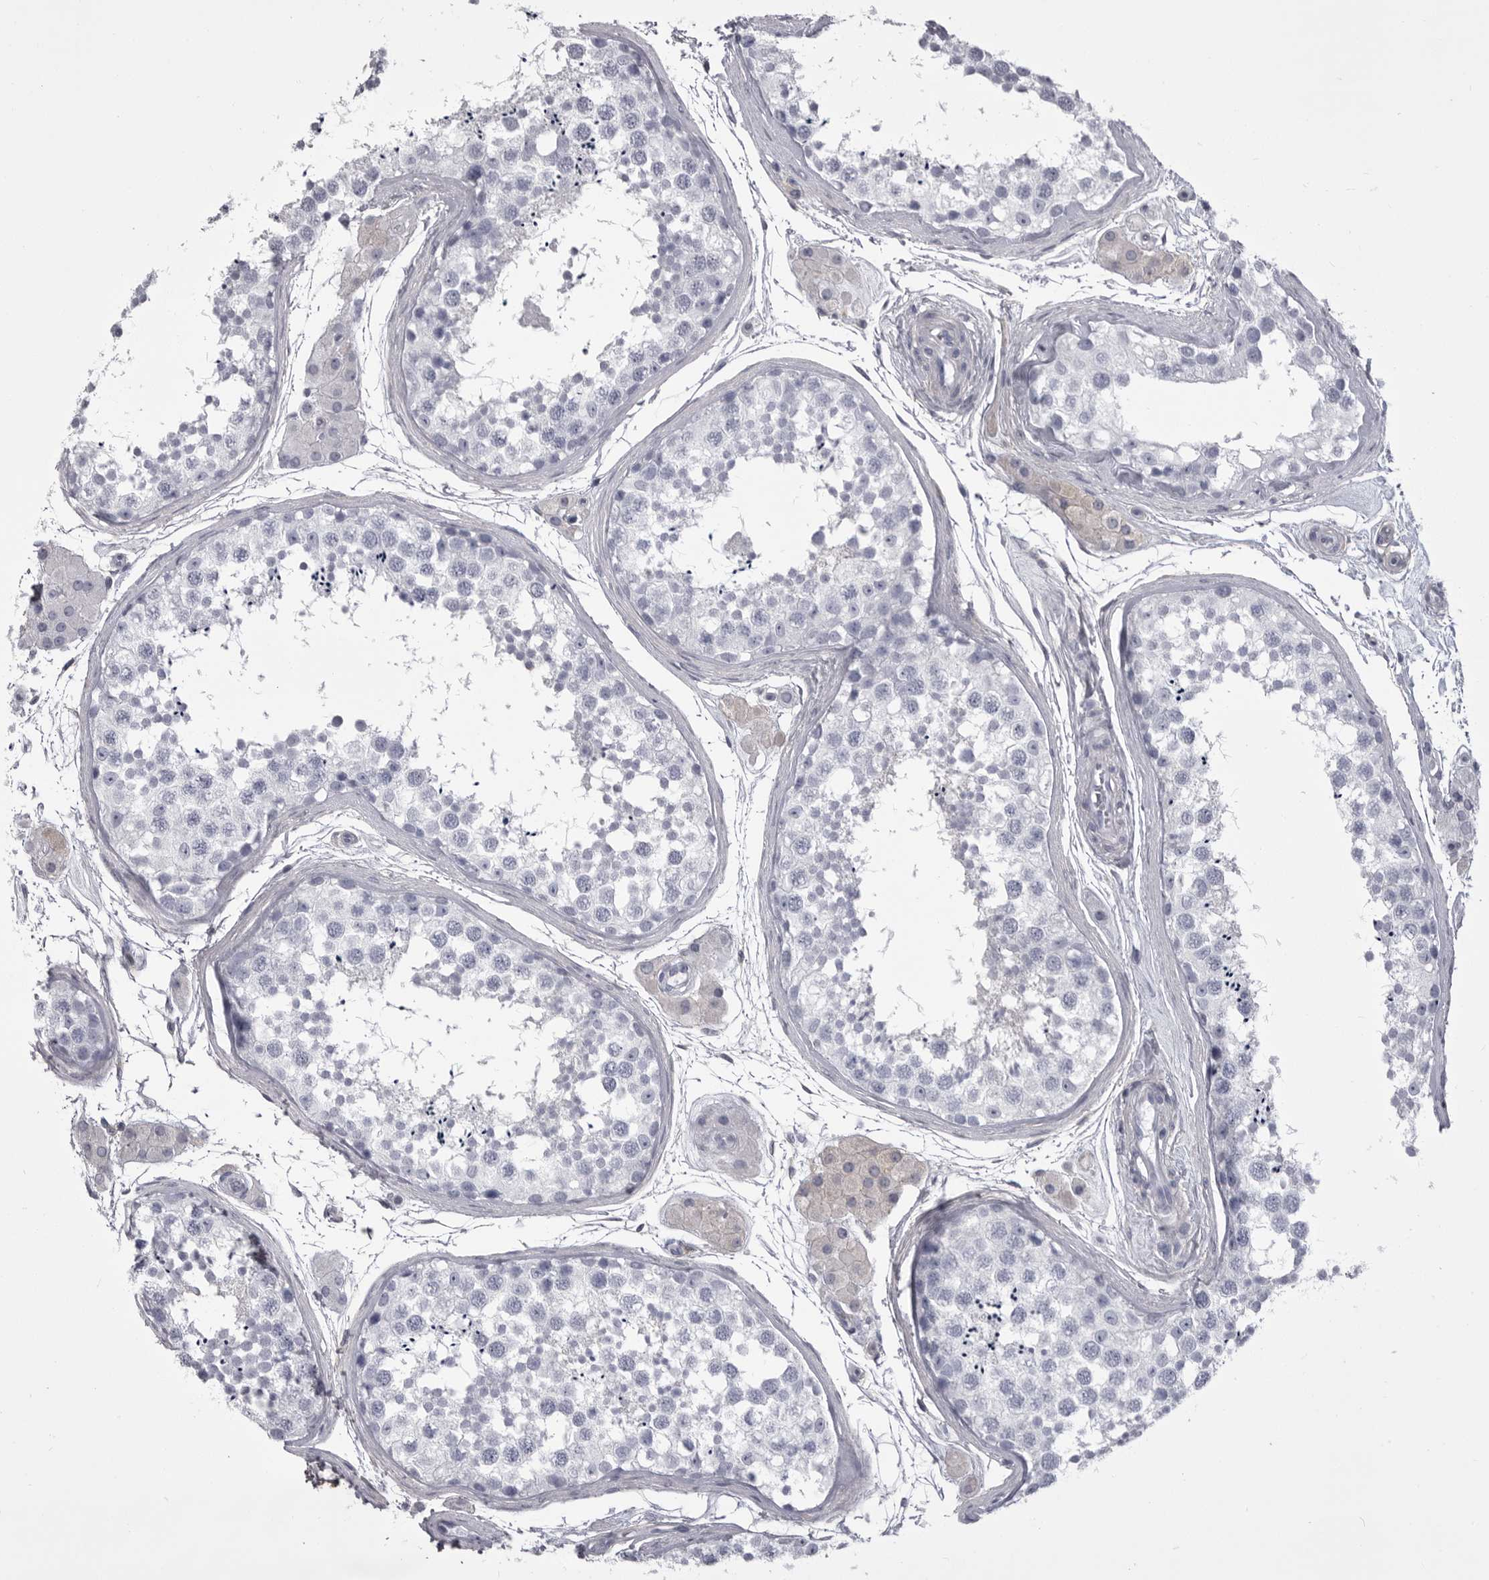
{"staining": {"intensity": "negative", "quantity": "none", "location": "none"}, "tissue": "testis", "cell_type": "Cells in seminiferous ducts", "image_type": "normal", "snomed": [{"axis": "morphology", "description": "Normal tissue, NOS"}, {"axis": "topography", "description": "Testis"}], "caption": "This is an immunohistochemistry image of benign human testis. There is no positivity in cells in seminiferous ducts.", "gene": "ANK2", "patient": {"sex": "male", "age": 56}}